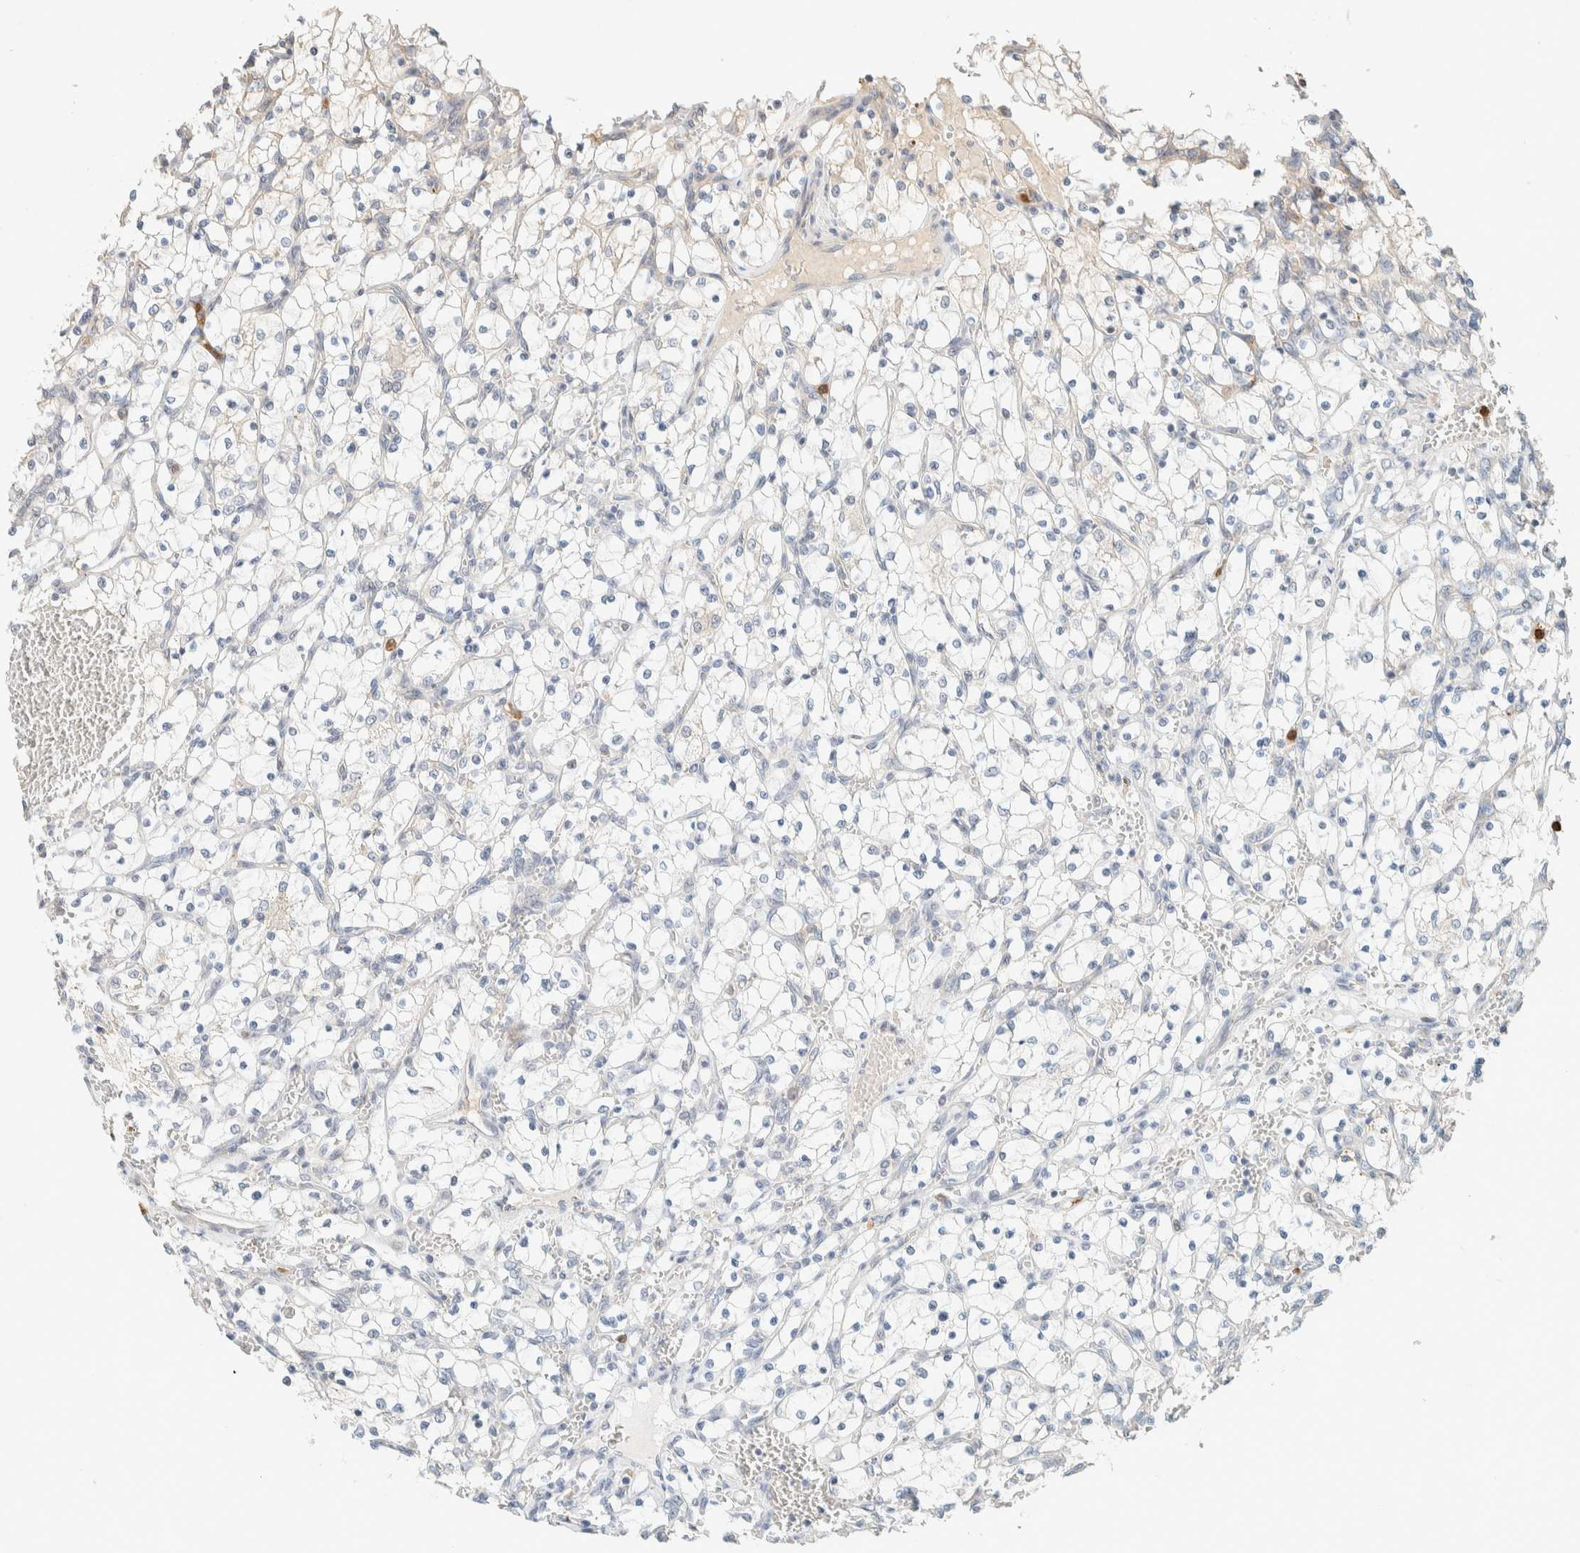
{"staining": {"intensity": "negative", "quantity": "none", "location": "none"}, "tissue": "renal cancer", "cell_type": "Tumor cells", "image_type": "cancer", "snomed": [{"axis": "morphology", "description": "Adenocarcinoma, NOS"}, {"axis": "topography", "description": "Kidney"}], "caption": "A histopathology image of renal cancer (adenocarcinoma) stained for a protein exhibits no brown staining in tumor cells.", "gene": "TTC3", "patient": {"sex": "female", "age": 69}}